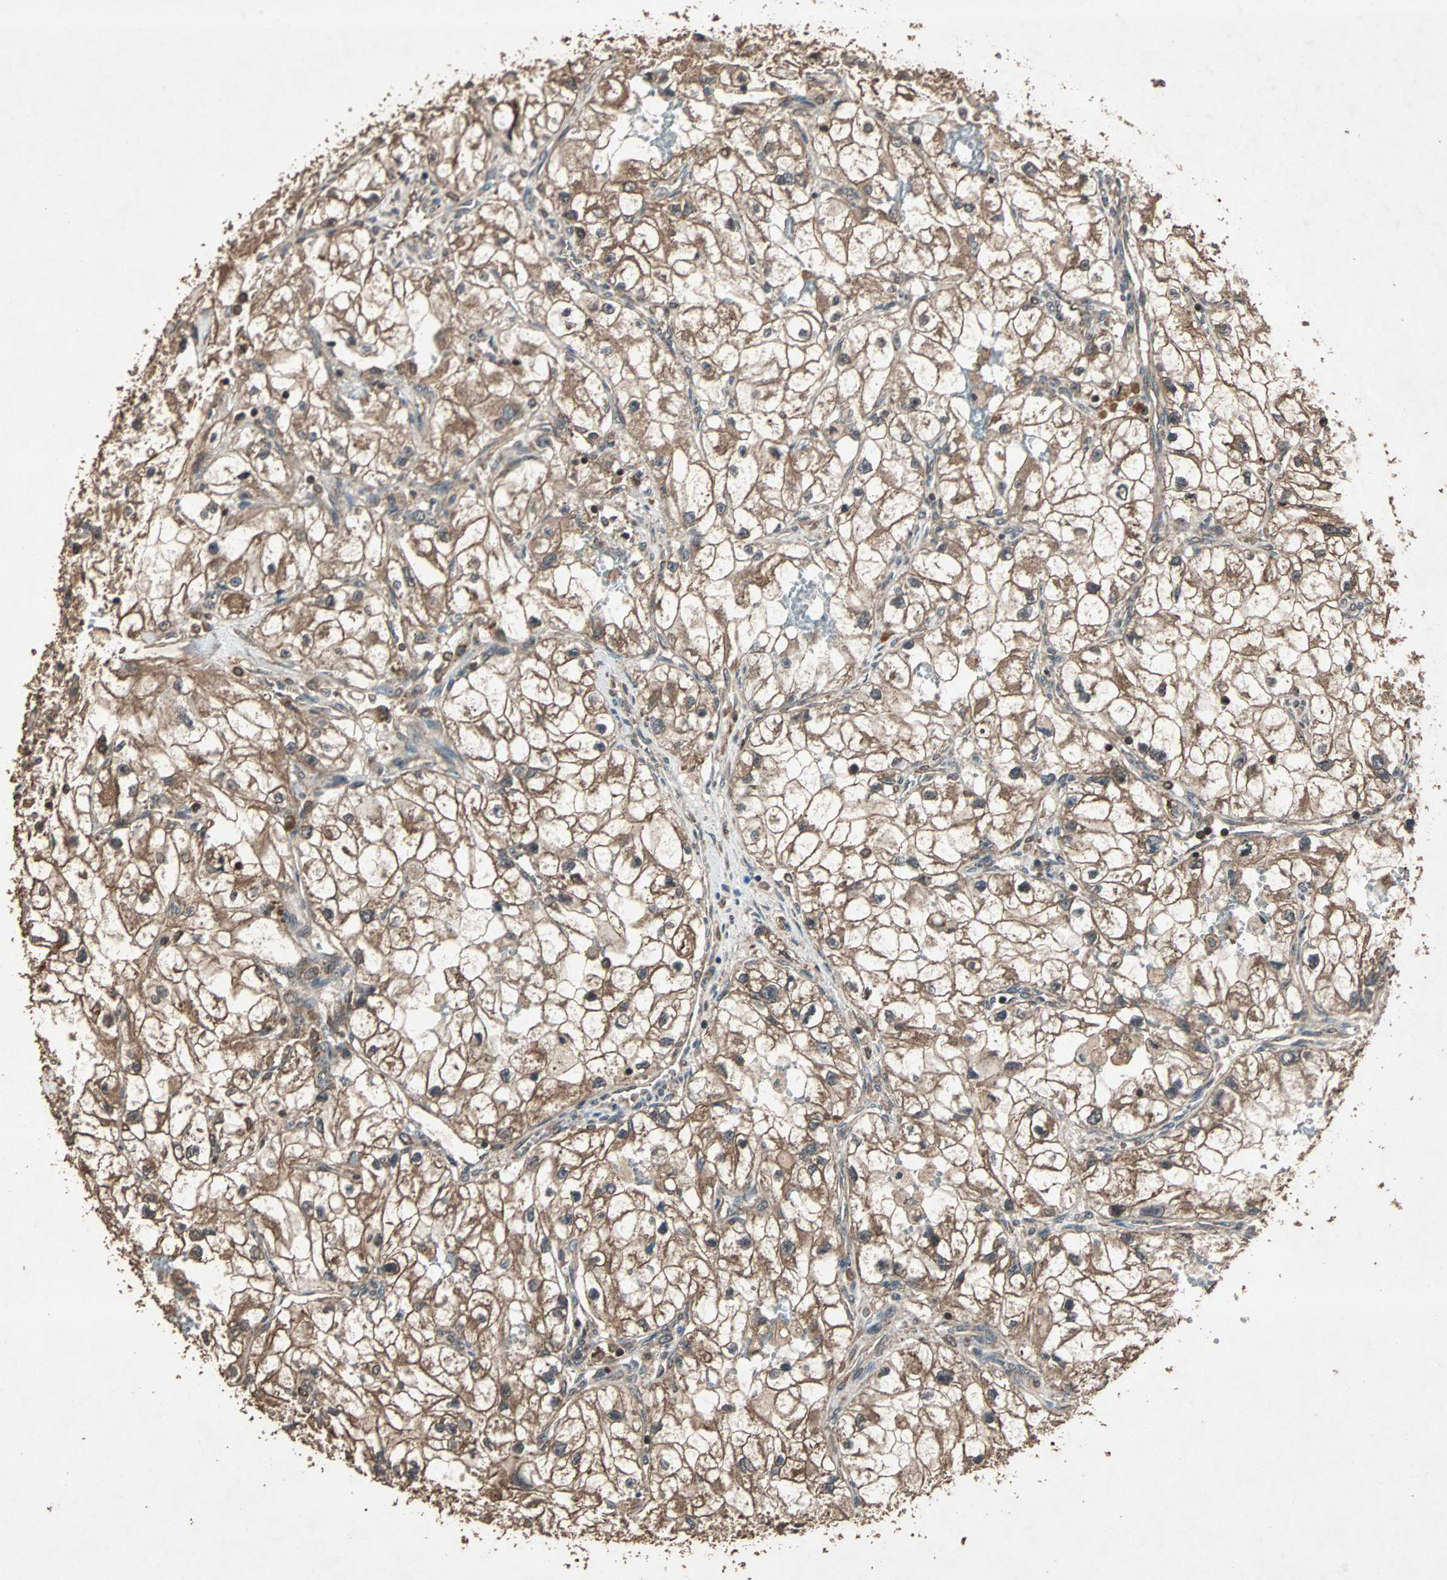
{"staining": {"intensity": "moderate", "quantity": ">75%", "location": "cytoplasmic/membranous"}, "tissue": "renal cancer", "cell_type": "Tumor cells", "image_type": "cancer", "snomed": [{"axis": "morphology", "description": "Adenocarcinoma, NOS"}, {"axis": "topography", "description": "Kidney"}], "caption": "This is a histology image of immunohistochemistry (IHC) staining of renal cancer (adenocarcinoma), which shows moderate staining in the cytoplasmic/membranous of tumor cells.", "gene": "LAMTOR5", "patient": {"sex": "female", "age": 70}}